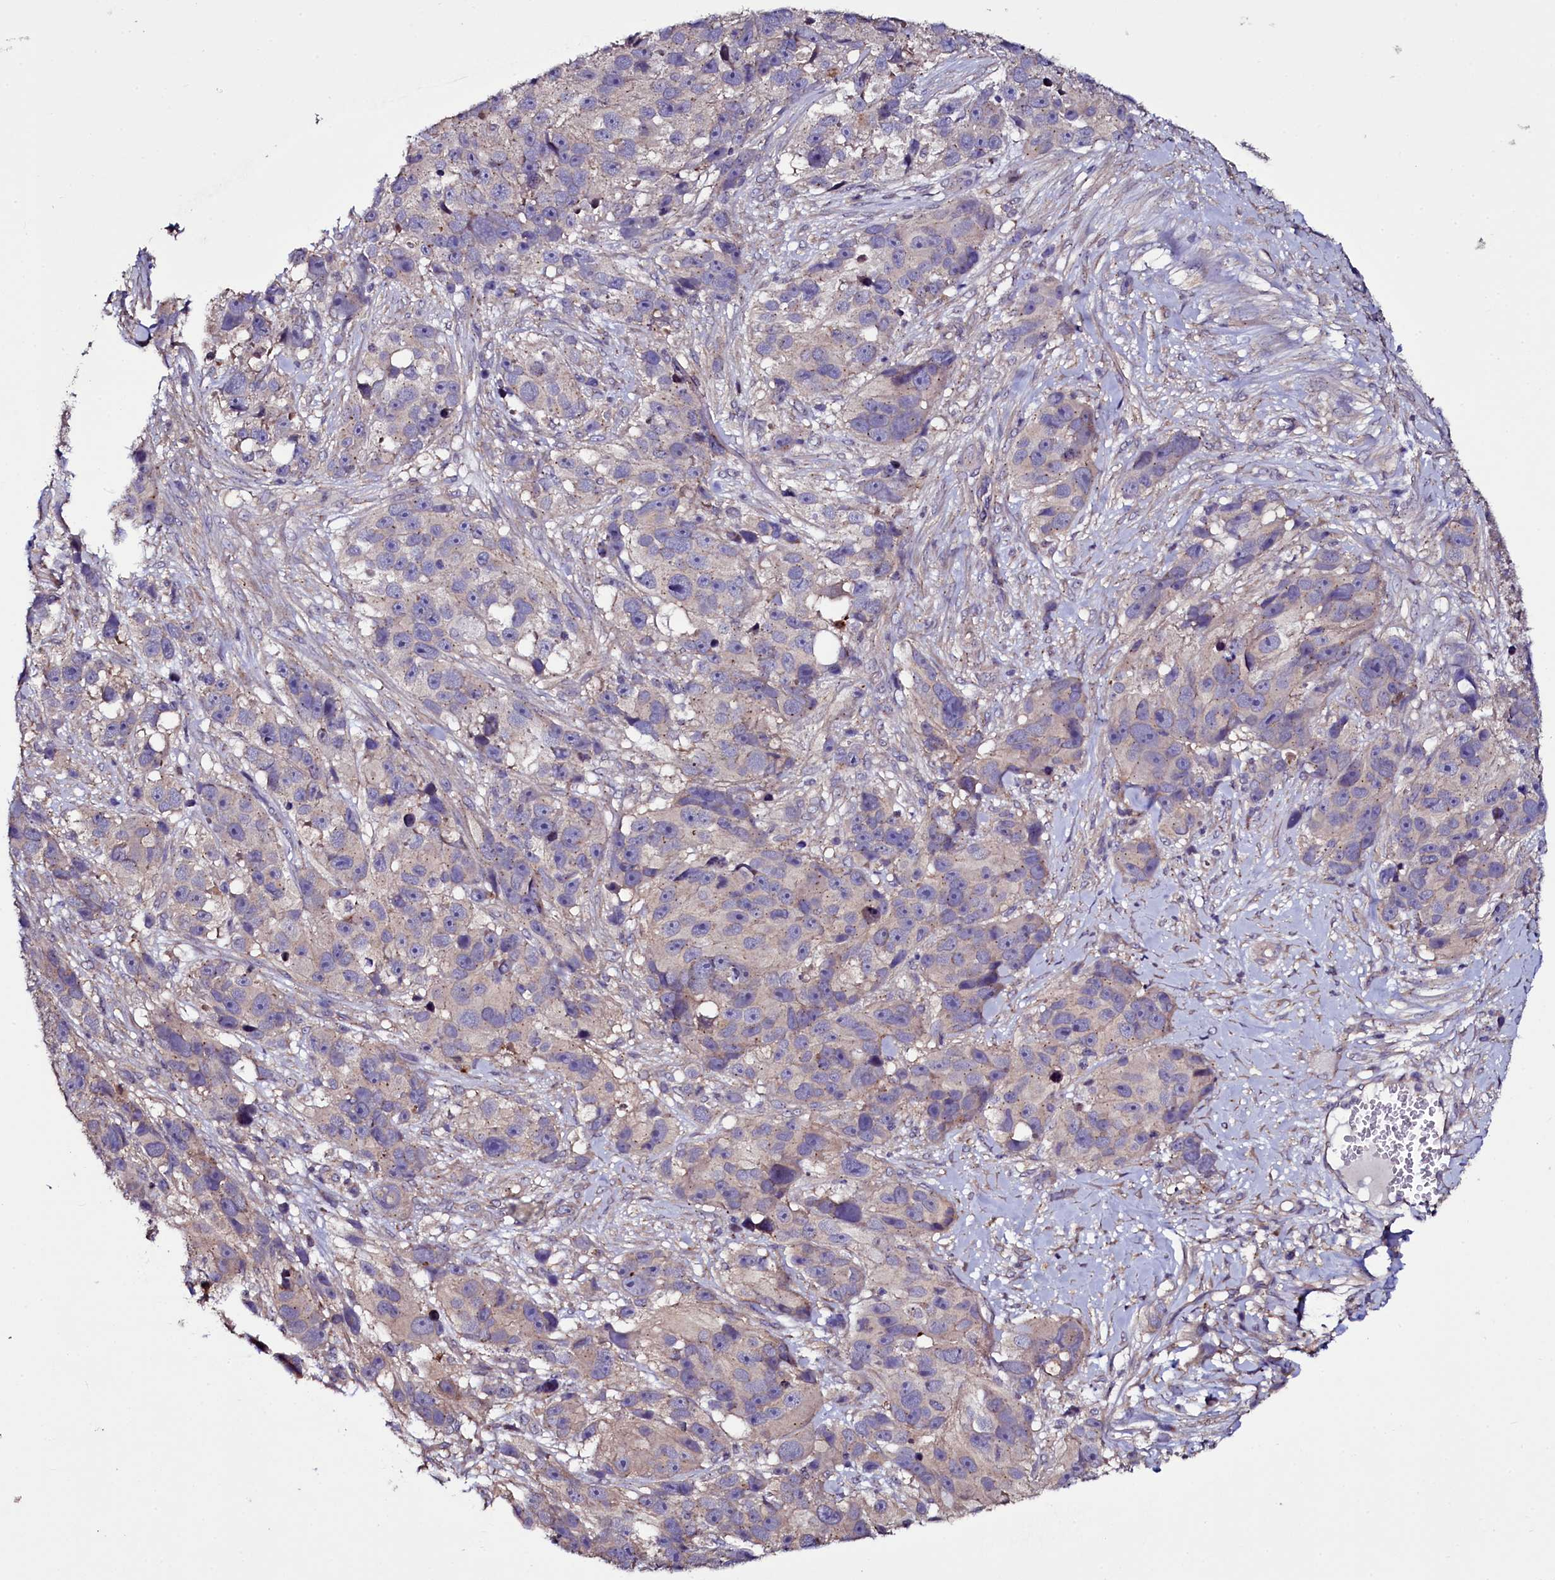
{"staining": {"intensity": "moderate", "quantity": "25%-75%", "location": "cytoplasmic/membranous"}, "tissue": "melanoma", "cell_type": "Tumor cells", "image_type": "cancer", "snomed": [{"axis": "morphology", "description": "Malignant melanoma, NOS"}, {"axis": "topography", "description": "Skin"}], "caption": "Melanoma stained with a protein marker demonstrates moderate staining in tumor cells.", "gene": "USPL1", "patient": {"sex": "male", "age": 84}}